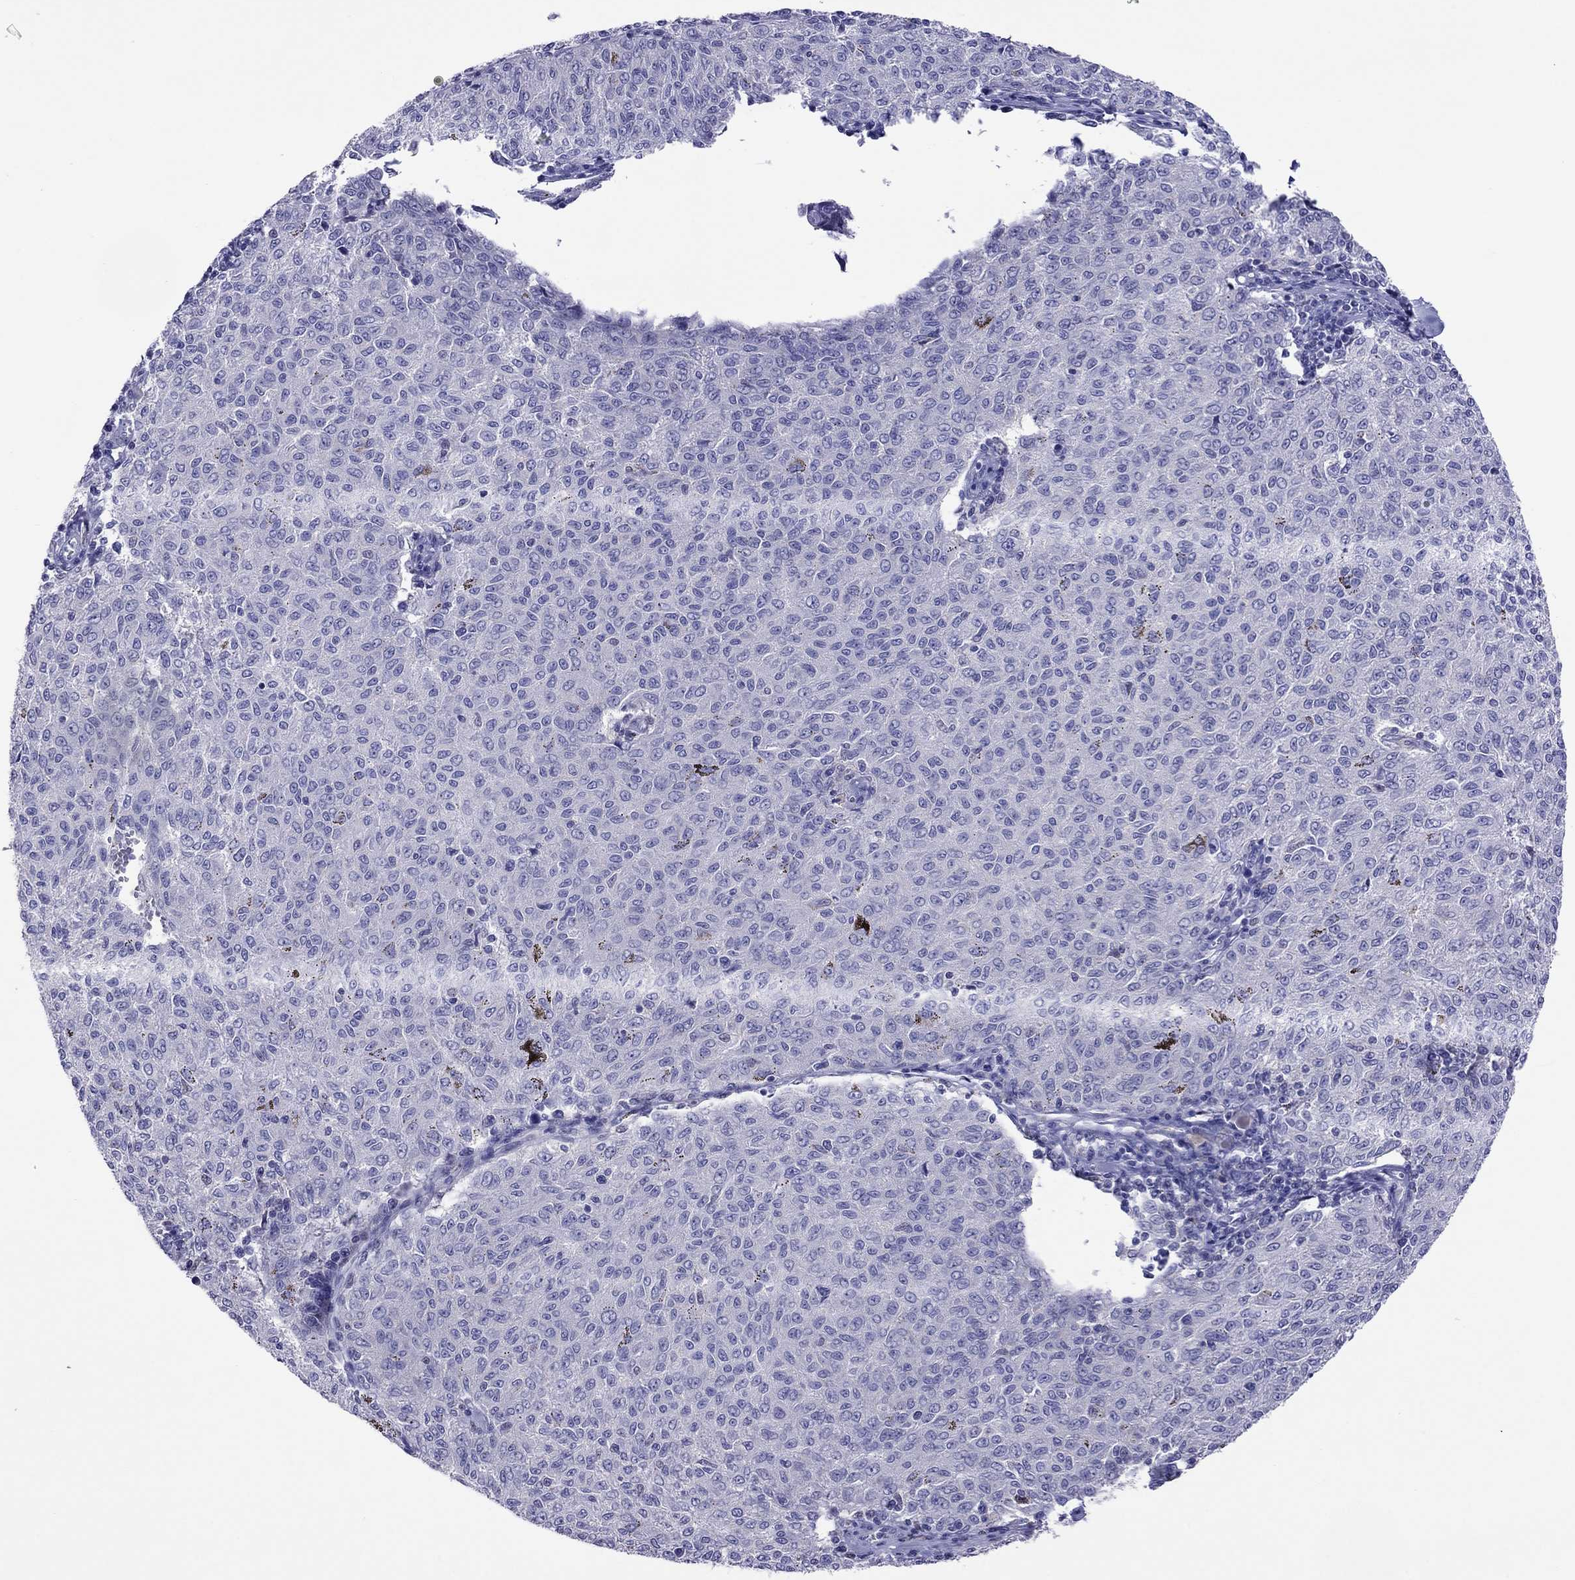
{"staining": {"intensity": "negative", "quantity": "none", "location": "none"}, "tissue": "melanoma", "cell_type": "Tumor cells", "image_type": "cancer", "snomed": [{"axis": "morphology", "description": "Malignant melanoma, NOS"}, {"axis": "topography", "description": "Skin"}], "caption": "Malignant melanoma was stained to show a protein in brown. There is no significant staining in tumor cells.", "gene": "MPZ", "patient": {"sex": "female", "age": 72}}